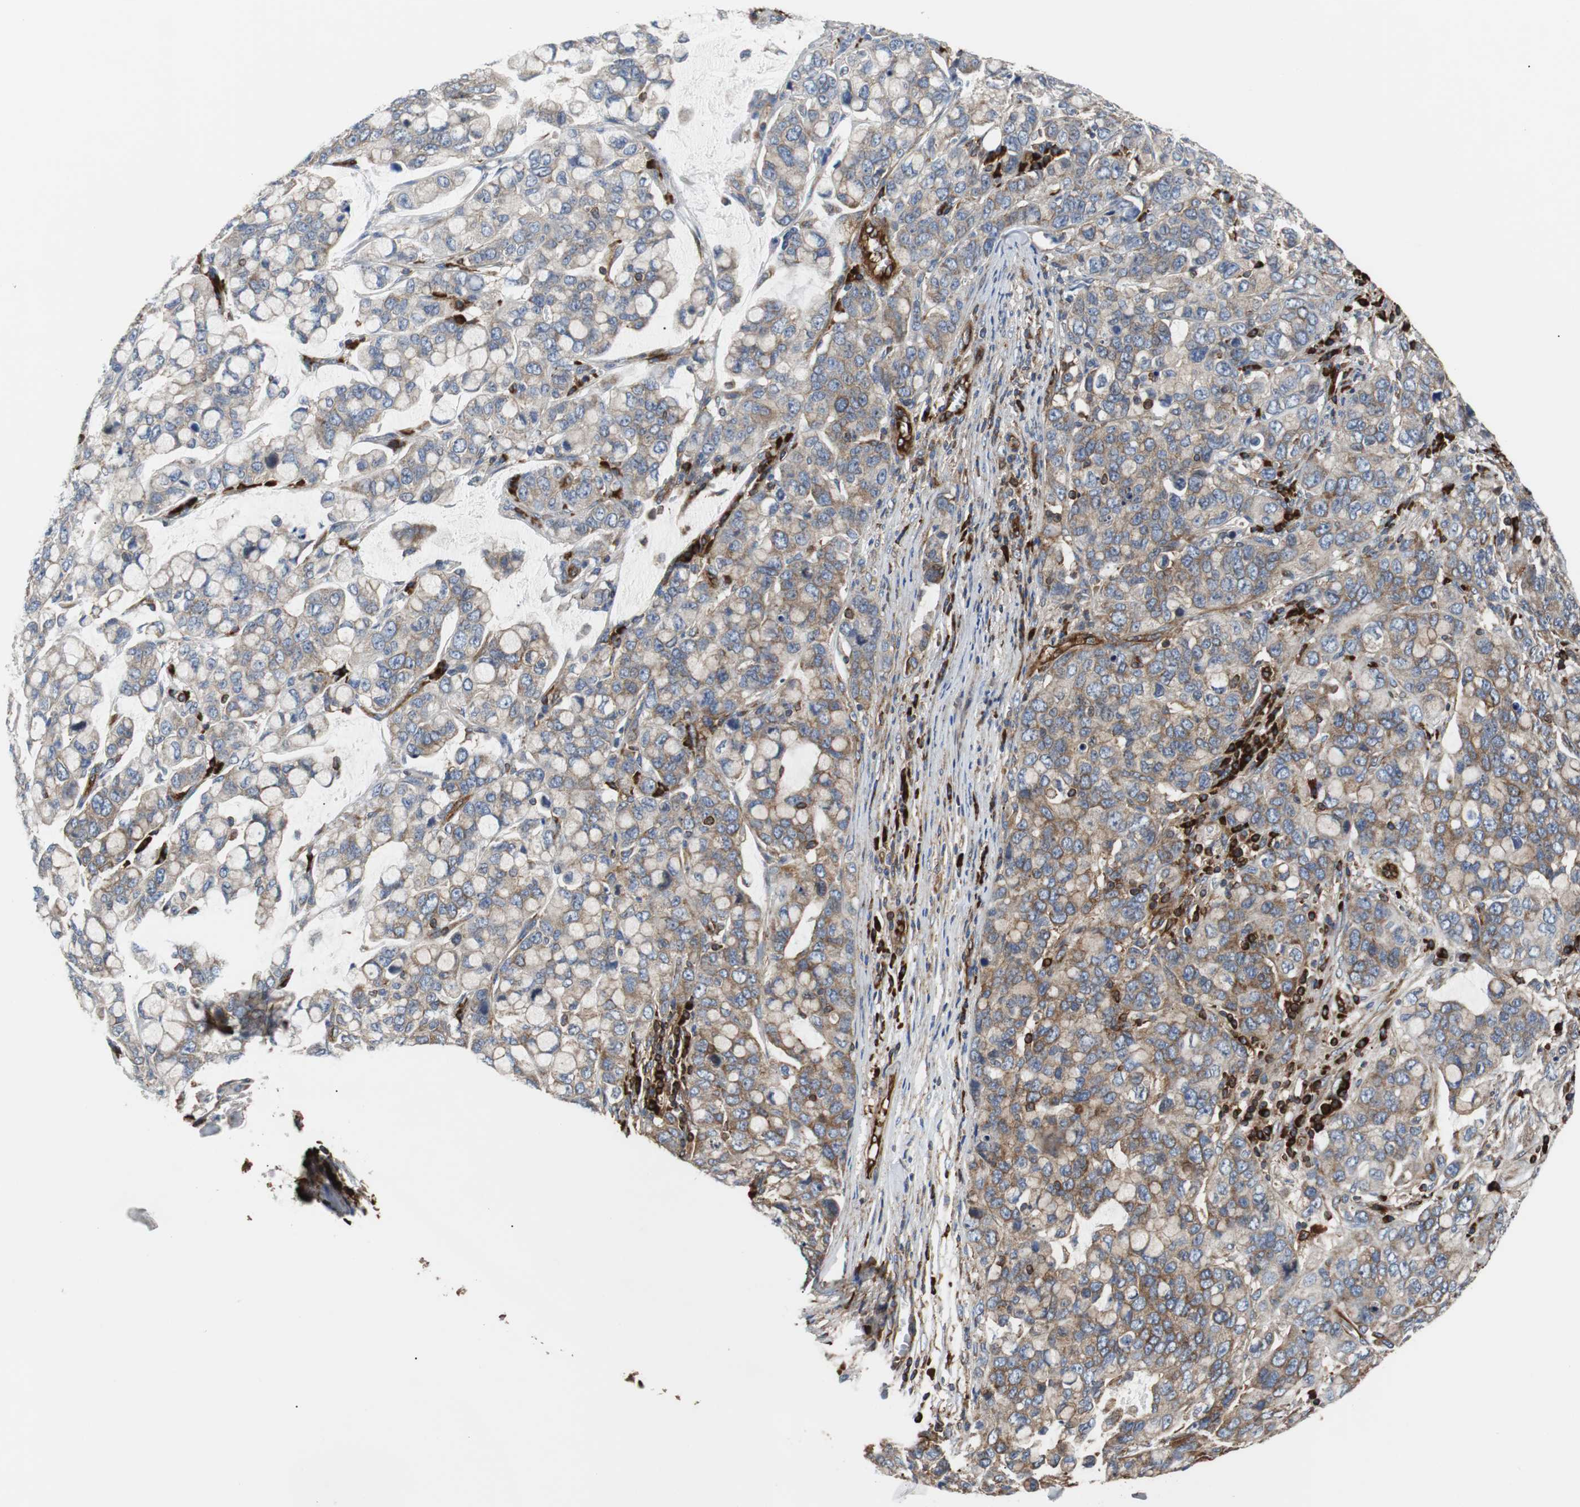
{"staining": {"intensity": "weak", "quantity": ">75%", "location": "cytoplasmic/membranous"}, "tissue": "stomach cancer", "cell_type": "Tumor cells", "image_type": "cancer", "snomed": [{"axis": "morphology", "description": "Adenocarcinoma, NOS"}, {"axis": "topography", "description": "Stomach, lower"}], "caption": "Stomach cancer (adenocarcinoma) tissue demonstrates weak cytoplasmic/membranous positivity in about >75% of tumor cells", "gene": "PLCG2", "patient": {"sex": "male", "age": 84}}